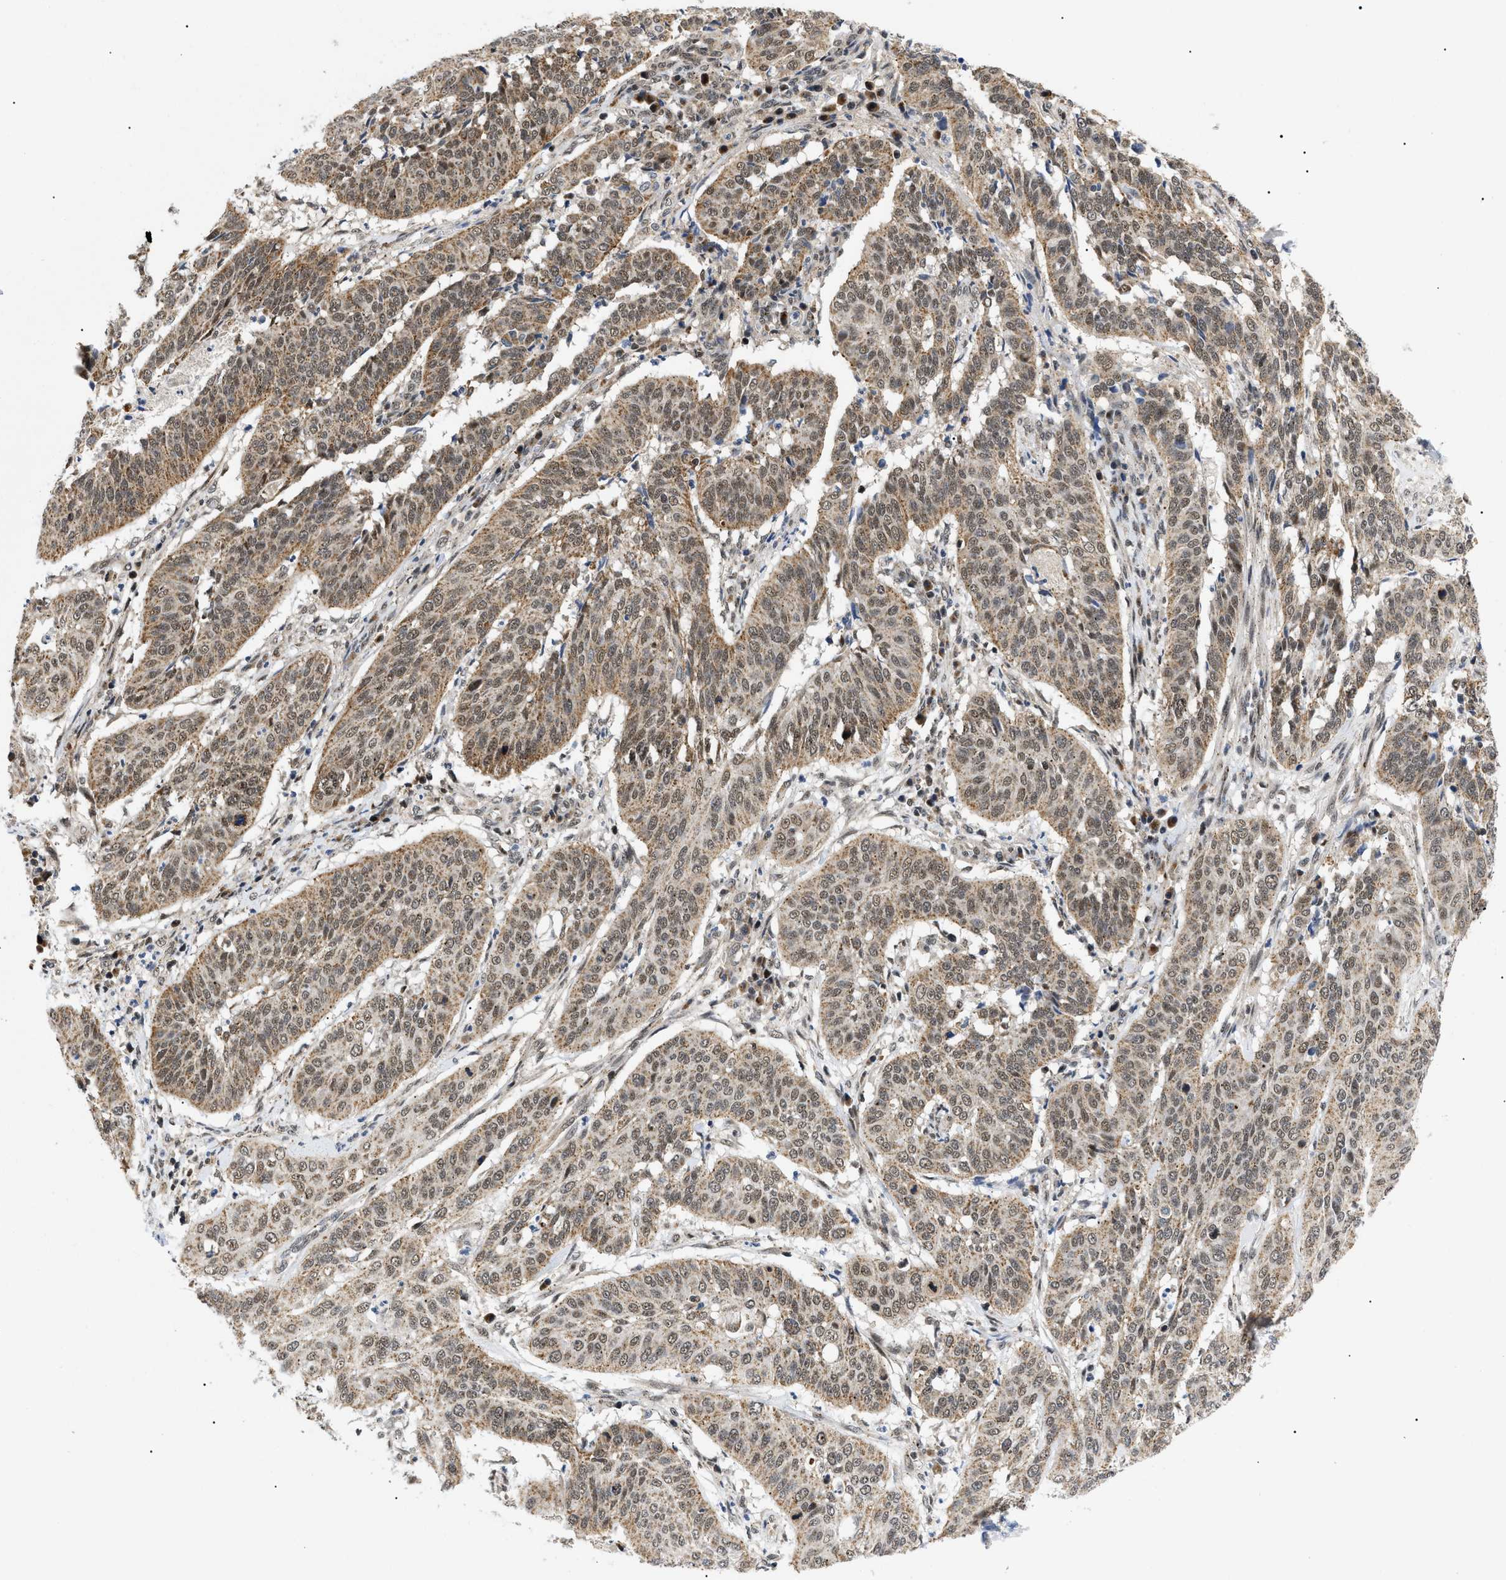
{"staining": {"intensity": "weak", "quantity": ">75%", "location": "cytoplasmic/membranous,nuclear"}, "tissue": "cervical cancer", "cell_type": "Tumor cells", "image_type": "cancer", "snomed": [{"axis": "morphology", "description": "Normal tissue, NOS"}, {"axis": "morphology", "description": "Squamous cell carcinoma, NOS"}, {"axis": "topography", "description": "Cervix"}], "caption": "Tumor cells reveal low levels of weak cytoplasmic/membranous and nuclear staining in approximately >75% of cells in cervical cancer.", "gene": "ZBTB11", "patient": {"sex": "female", "age": 39}}